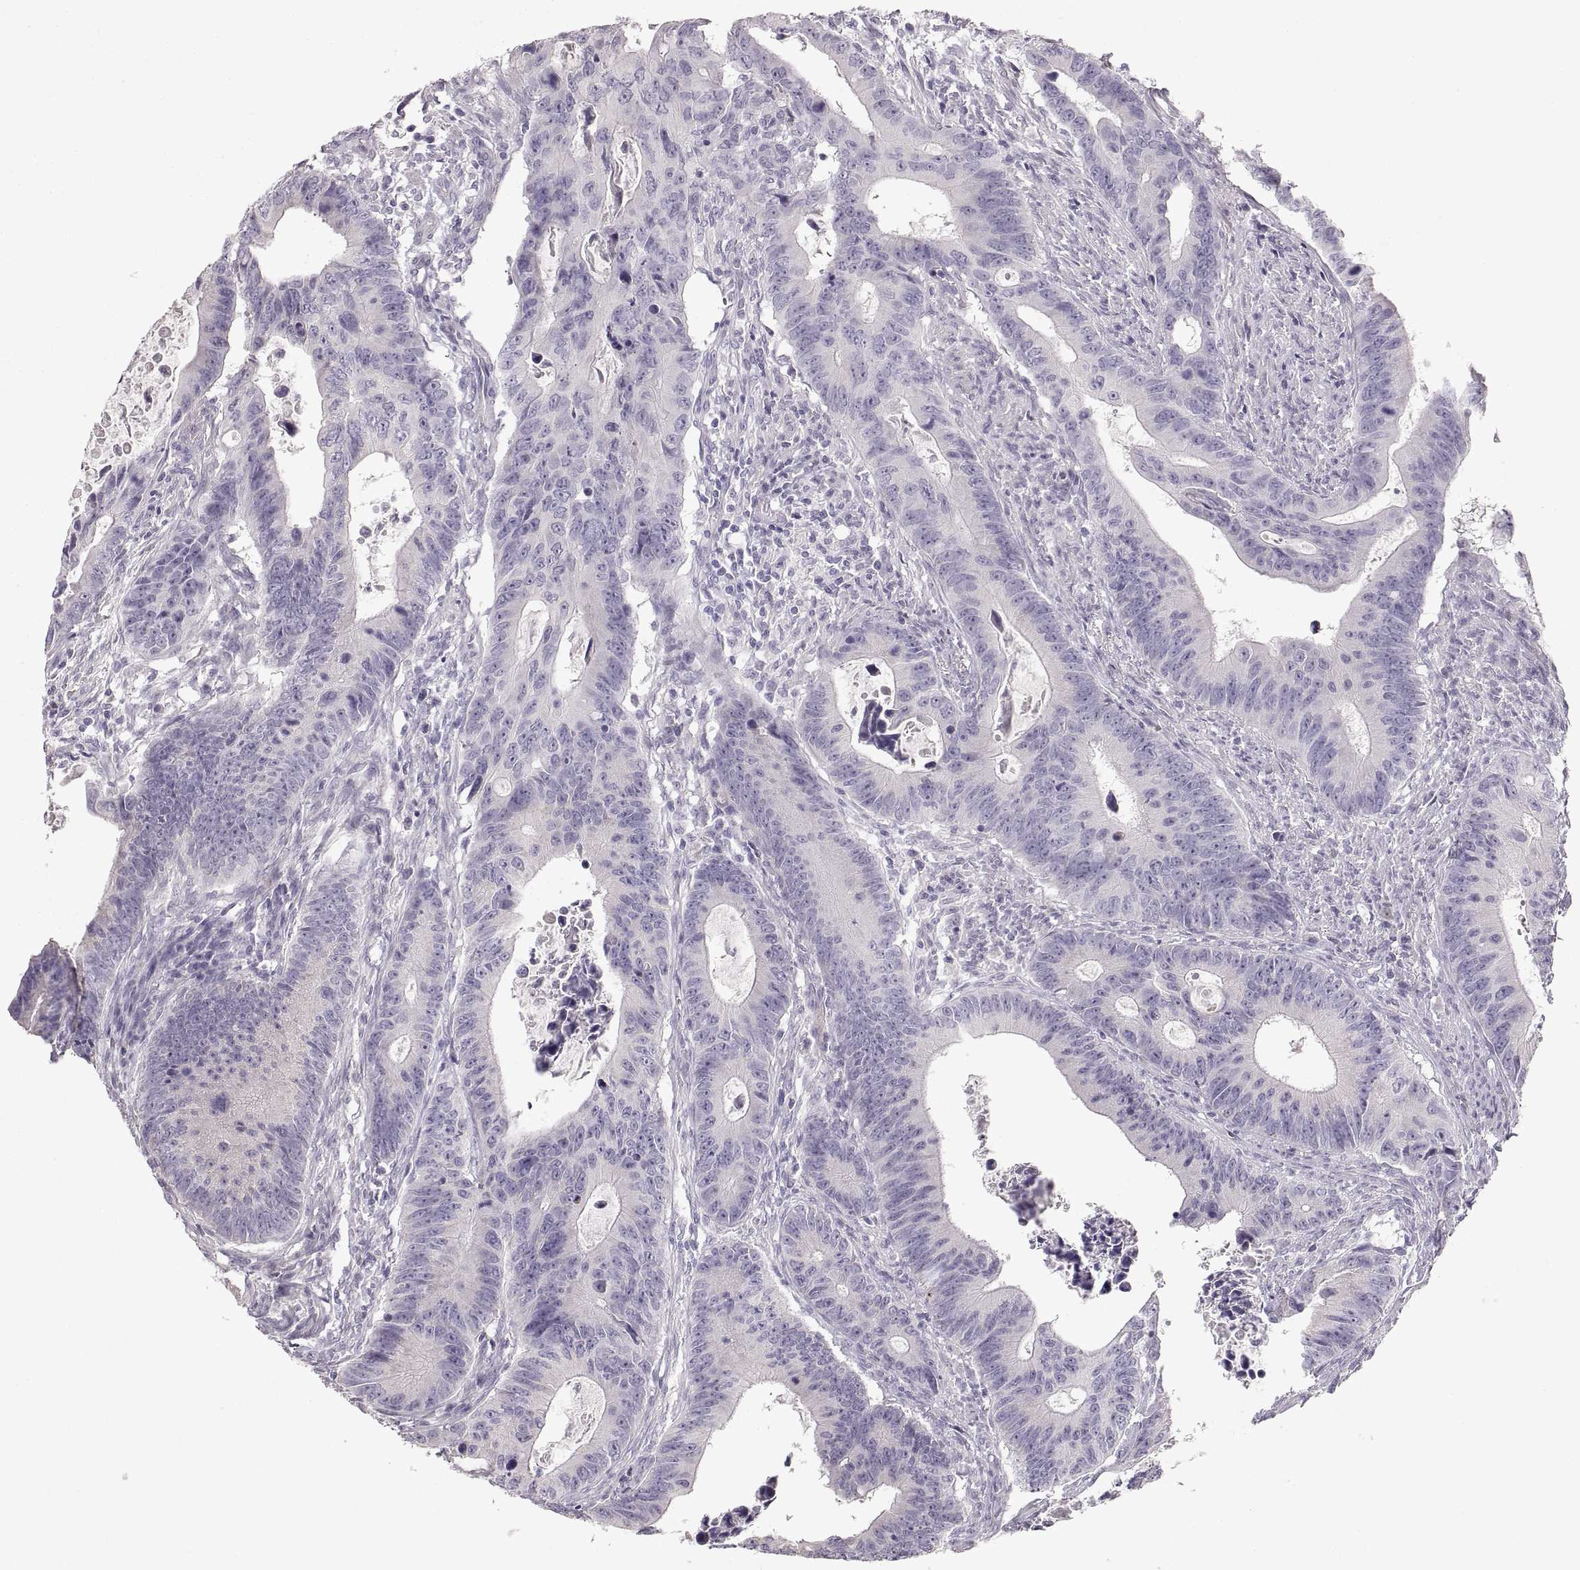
{"staining": {"intensity": "negative", "quantity": "none", "location": "none"}, "tissue": "colorectal cancer", "cell_type": "Tumor cells", "image_type": "cancer", "snomed": [{"axis": "morphology", "description": "Adenocarcinoma, NOS"}, {"axis": "topography", "description": "Colon"}], "caption": "The image reveals no significant staining in tumor cells of colorectal cancer (adenocarcinoma).", "gene": "ZP3", "patient": {"sex": "female", "age": 87}}